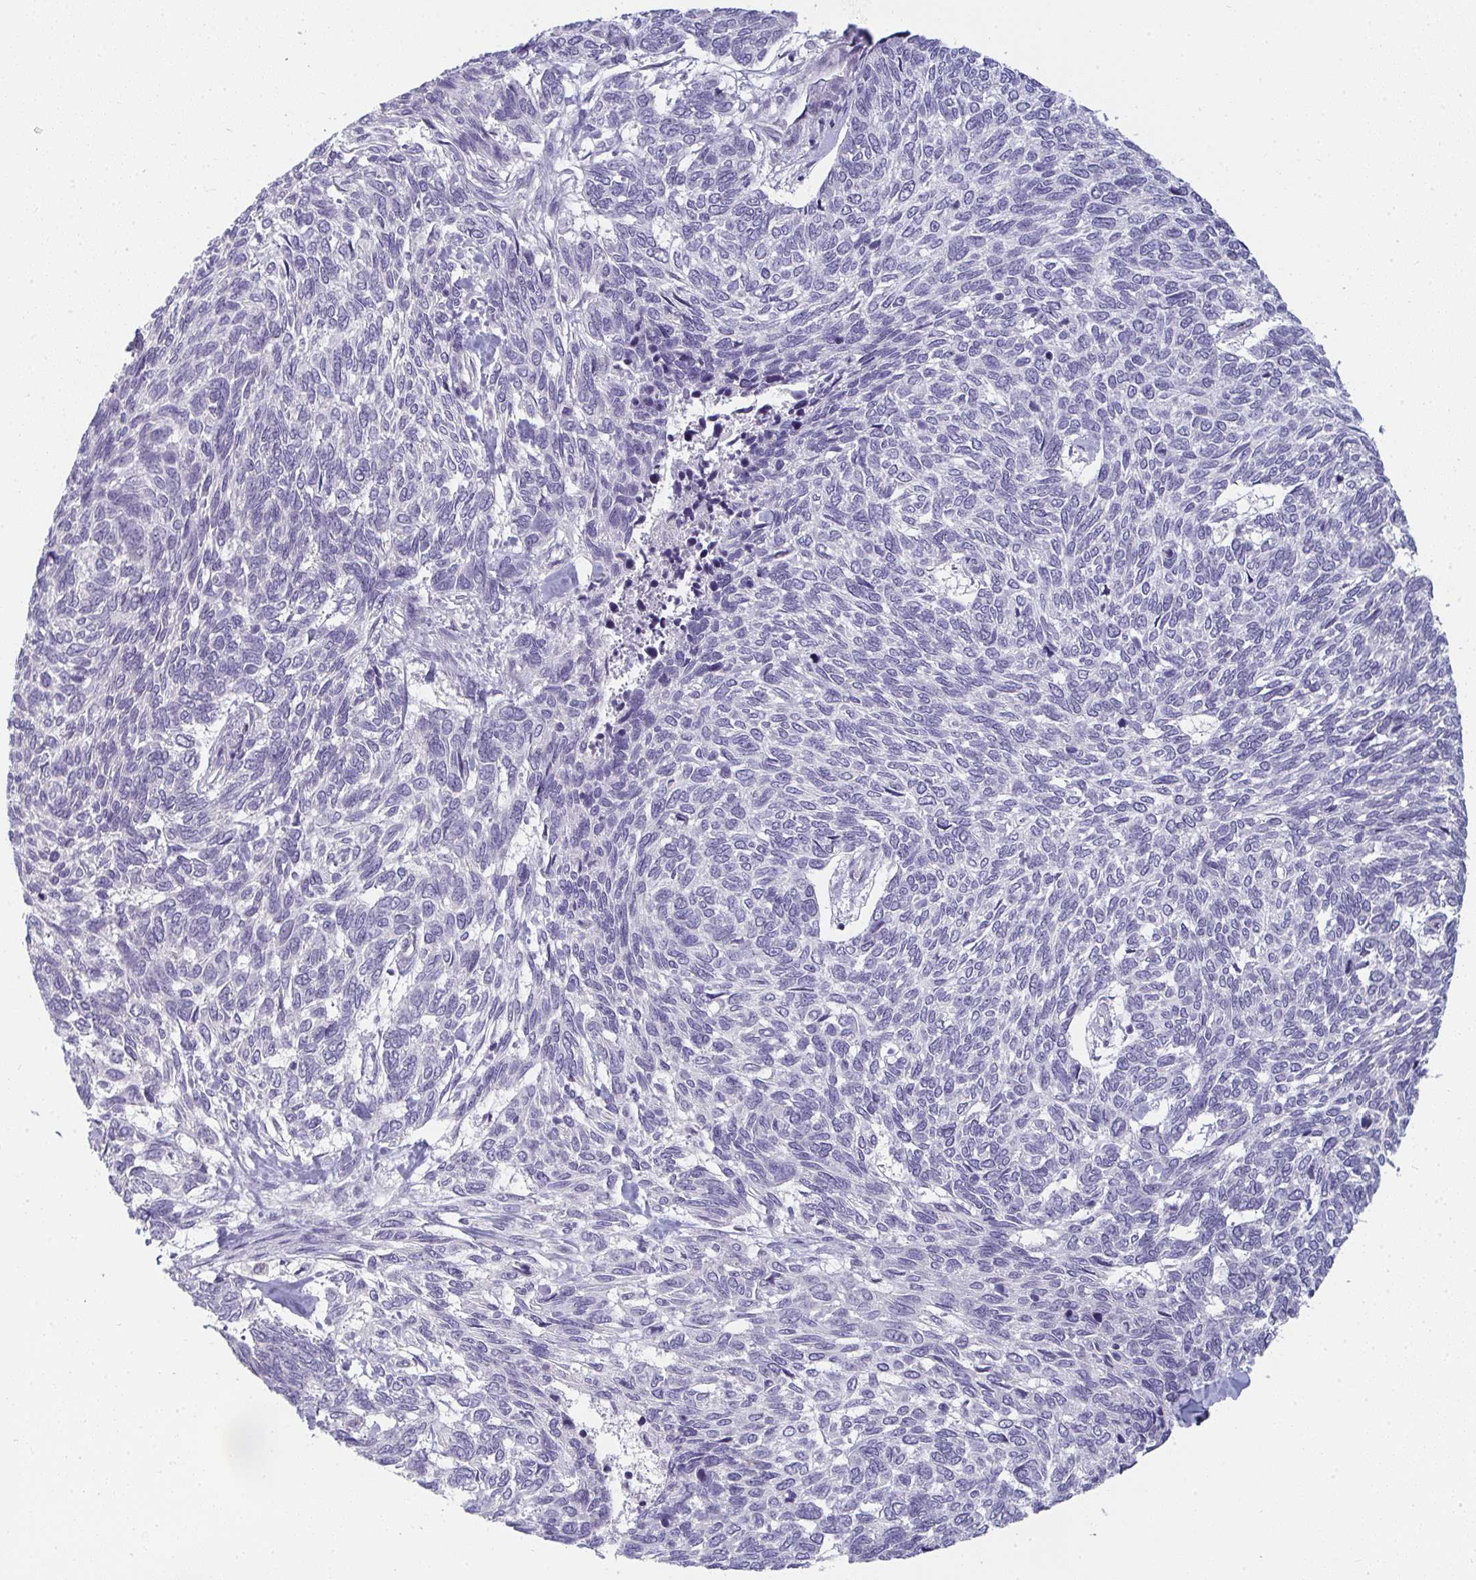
{"staining": {"intensity": "negative", "quantity": "none", "location": "none"}, "tissue": "skin cancer", "cell_type": "Tumor cells", "image_type": "cancer", "snomed": [{"axis": "morphology", "description": "Basal cell carcinoma"}, {"axis": "topography", "description": "Skin"}], "caption": "High magnification brightfield microscopy of skin cancer (basal cell carcinoma) stained with DAB (brown) and counterstained with hematoxylin (blue): tumor cells show no significant staining.", "gene": "SHB", "patient": {"sex": "female", "age": 65}}